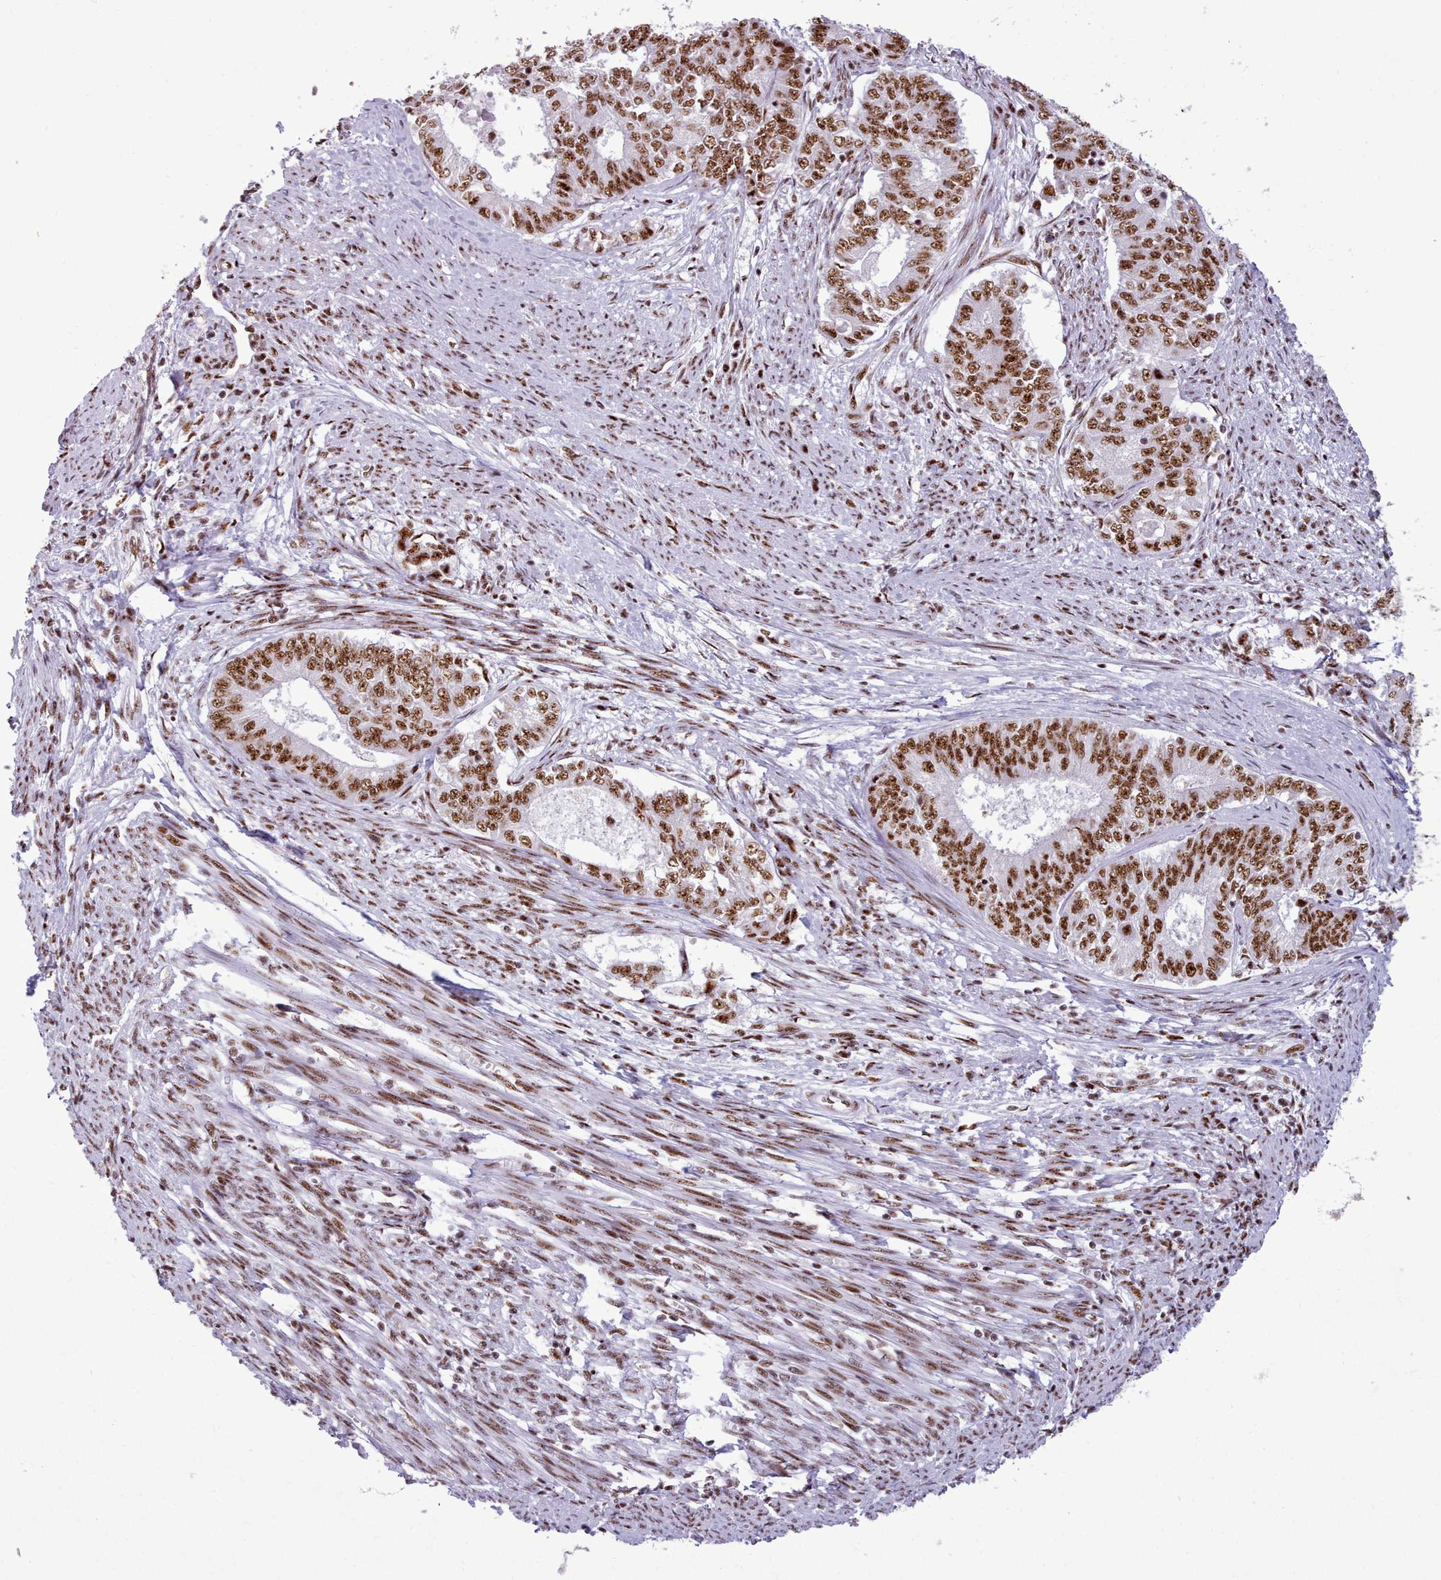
{"staining": {"intensity": "strong", "quantity": ">75%", "location": "nuclear"}, "tissue": "endometrial cancer", "cell_type": "Tumor cells", "image_type": "cancer", "snomed": [{"axis": "morphology", "description": "Adenocarcinoma, NOS"}, {"axis": "topography", "description": "Endometrium"}], "caption": "Immunohistochemical staining of human endometrial cancer exhibits strong nuclear protein staining in about >75% of tumor cells.", "gene": "TMEM35B", "patient": {"sex": "female", "age": 62}}